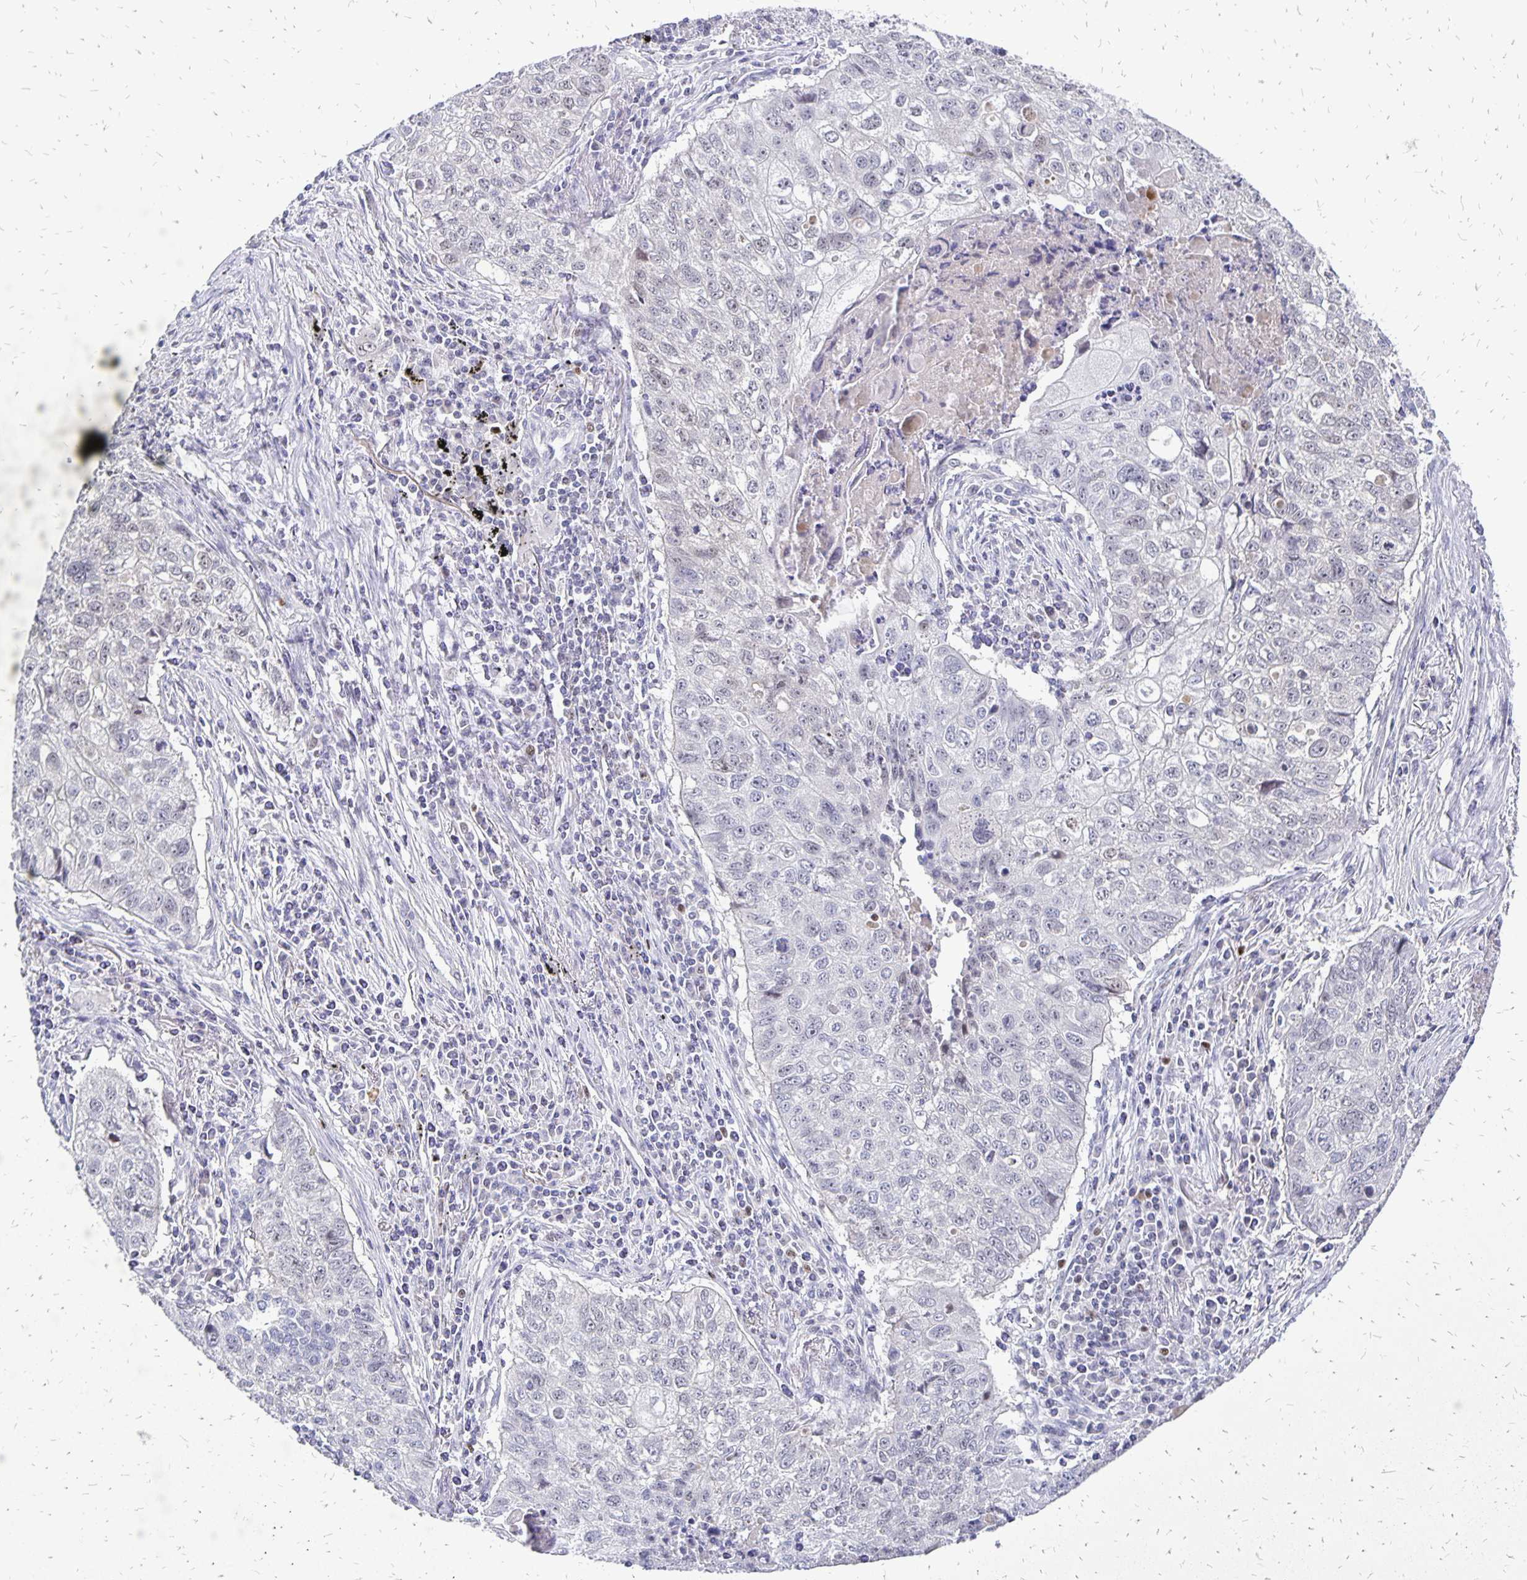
{"staining": {"intensity": "weak", "quantity": "<25%", "location": "nuclear"}, "tissue": "lung cancer", "cell_type": "Tumor cells", "image_type": "cancer", "snomed": [{"axis": "morphology", "description": "Normal morphology"}, {"axis": "morphology", "description": "Aneuploidy"}, {"axis": "morphology", "description": "Squamous cell carcinoma, NOS"}, {"axis": "topography", "description": "Lymph node"}, {"axis": "topography", "description": "Lung"}], "caption": "Photomicrograph shows no protein positivity in tumor cells of squamous cell carcinoma (lung) tissue.", "gene": "DCK", "patient": {"sex": "female", "age": 76}}